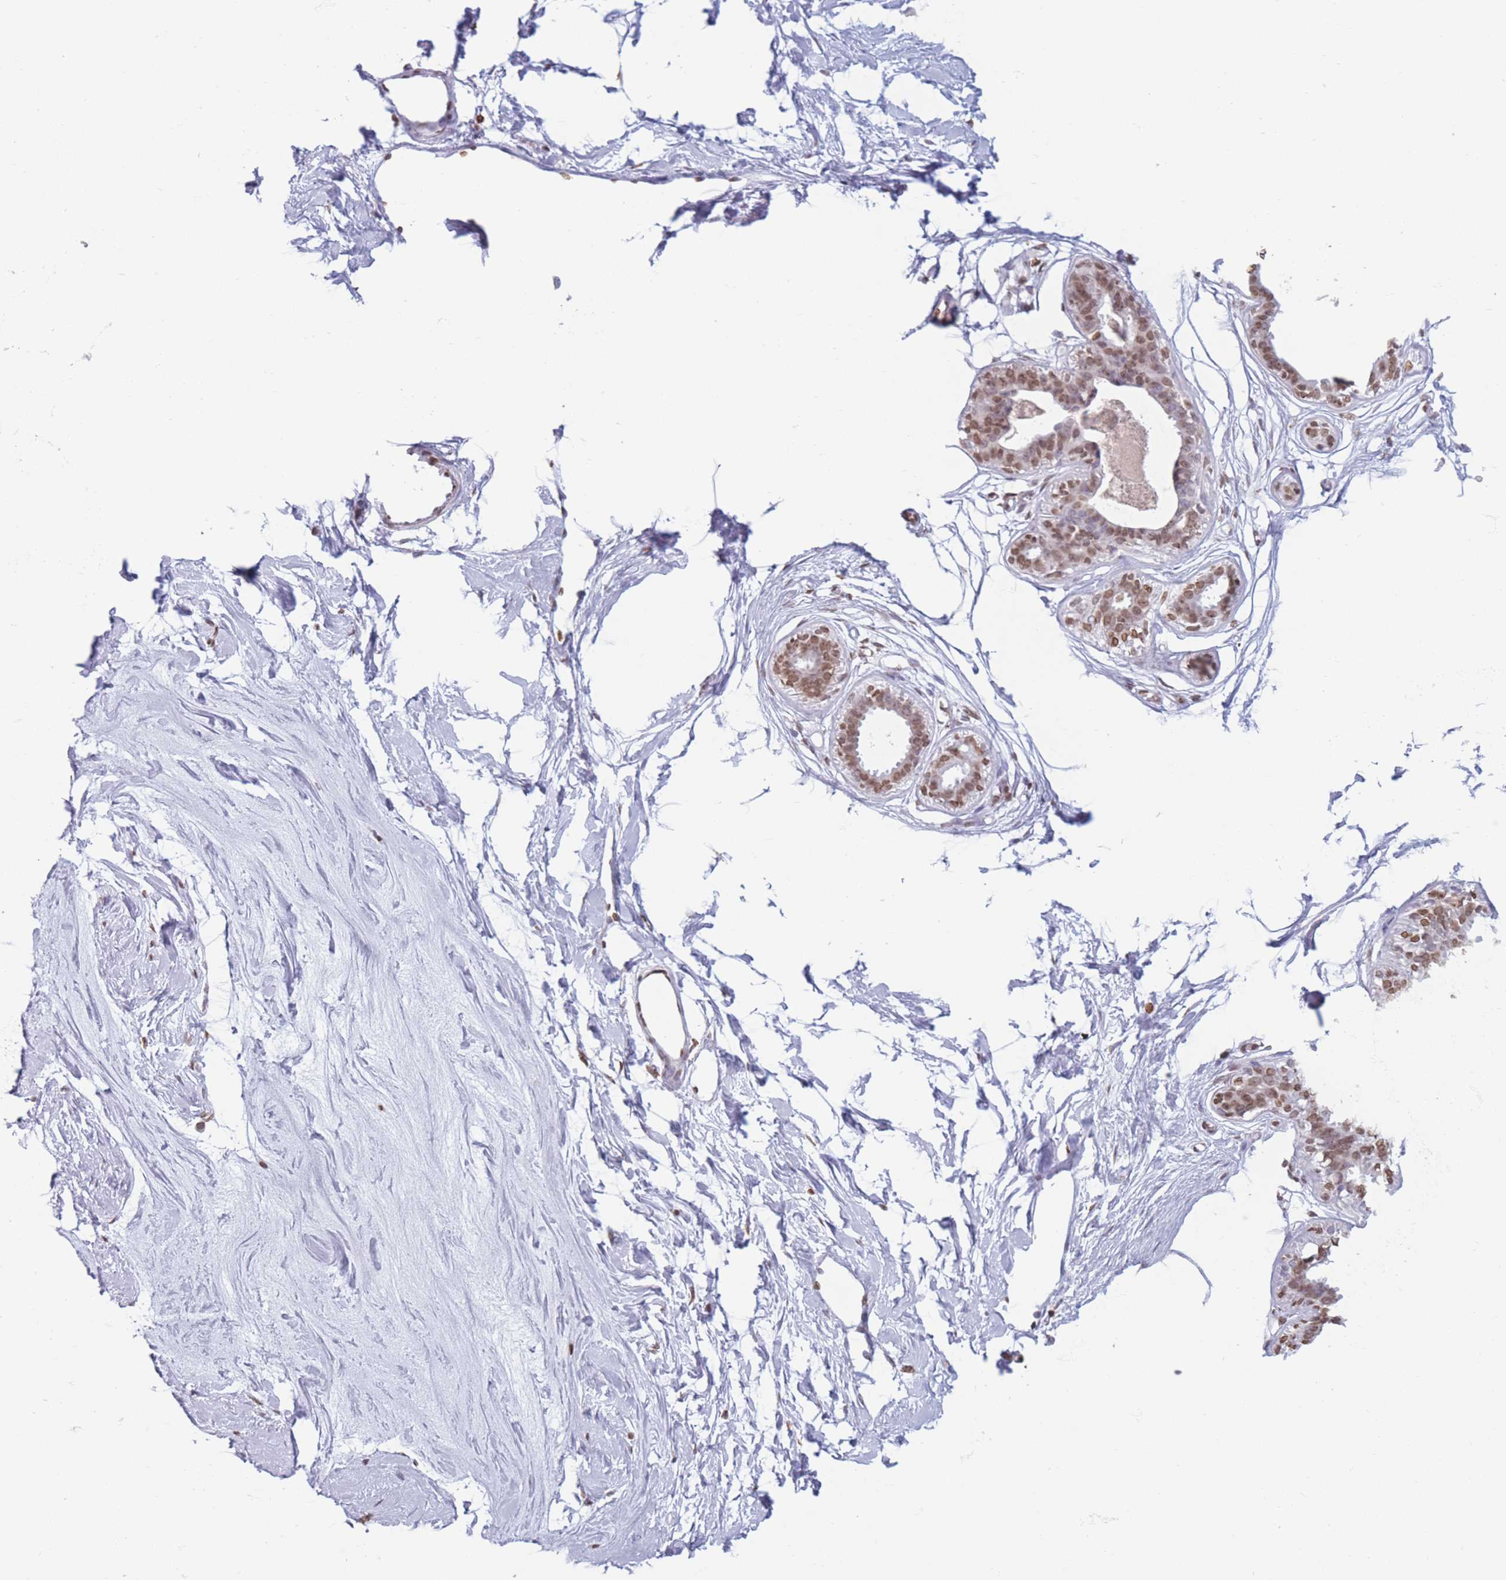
{"staining": {"intensity": "negative", "quantity": "none", "location": "none"}, "tissue": "breast", "cell_type": "Adipocytes", "image_type": "normal", "snomed": [{"axis": "morphology", "description": "Normal tissue, NOS"}, {"axis": "topography", "description": "Breast"}], "caption": "Adipocytes show no significant protein staining in benign breast. (Brightfield microscopy of DAB immunohistochemistry (IHC) at high magnification).", "gene": "RYK", "patient": {"sex": "female", "age": 45}}